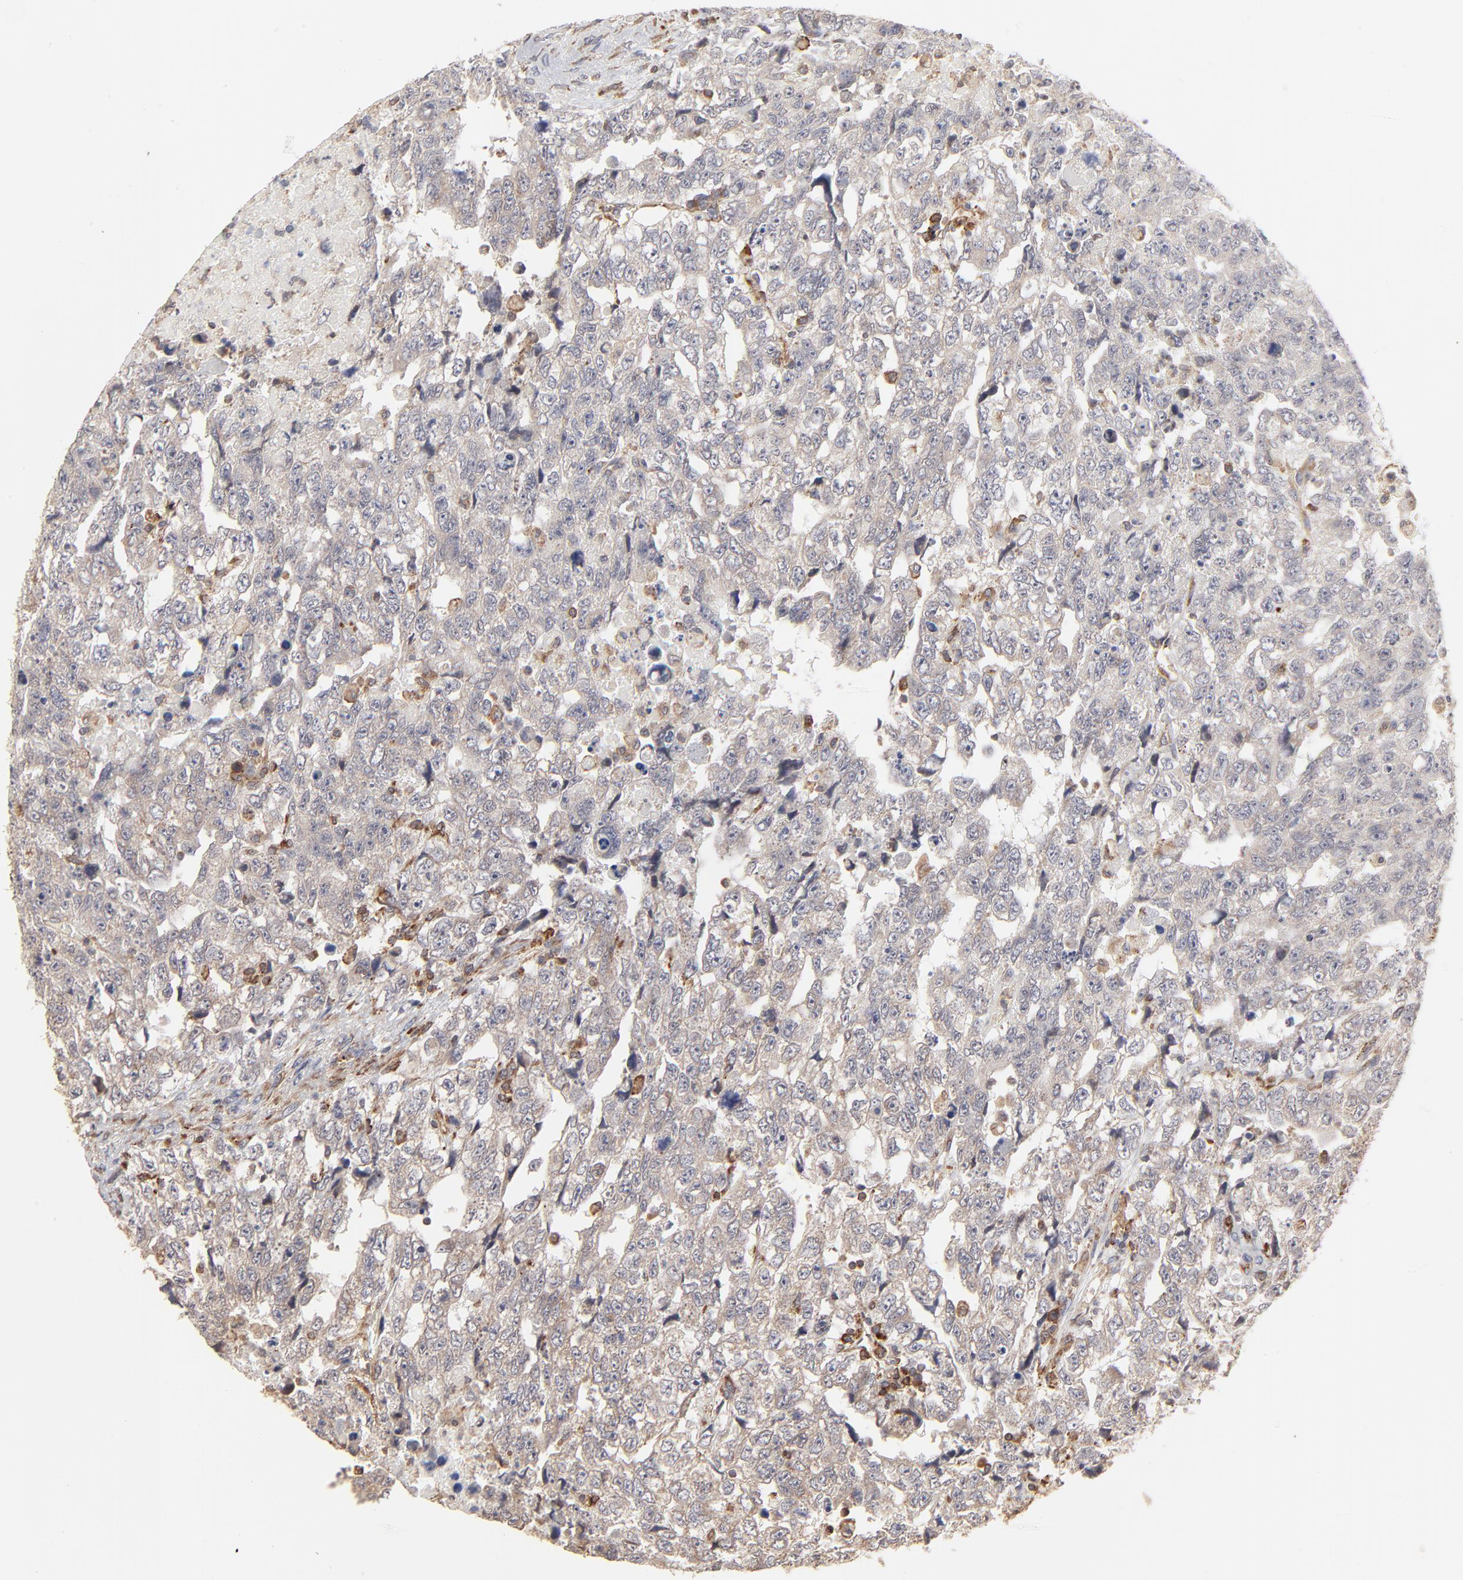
{"staining": {"intensity": "weak", "quantity": "25%-75%", "location": "cytoplasmic/membranous"}, "tissue": "testis cancer", "cell_type": "Tumor cells", "image_type": "cancer", "snomed": [{"axis": "morphology", "description": "Carcinoma, Embryonal, NOS"}, {"axis": "topography", "description": "Testis"}], "caption": "This image shows testis cancer stained with immunohistochemistry to label a protein in brown. The cytoplasmic/membranous of tumor cells show weak positivity for the protein. Nuclei are counter-stained blue.", "gene": "RNF213", "patient": {"sex": "male", "age": 36}}